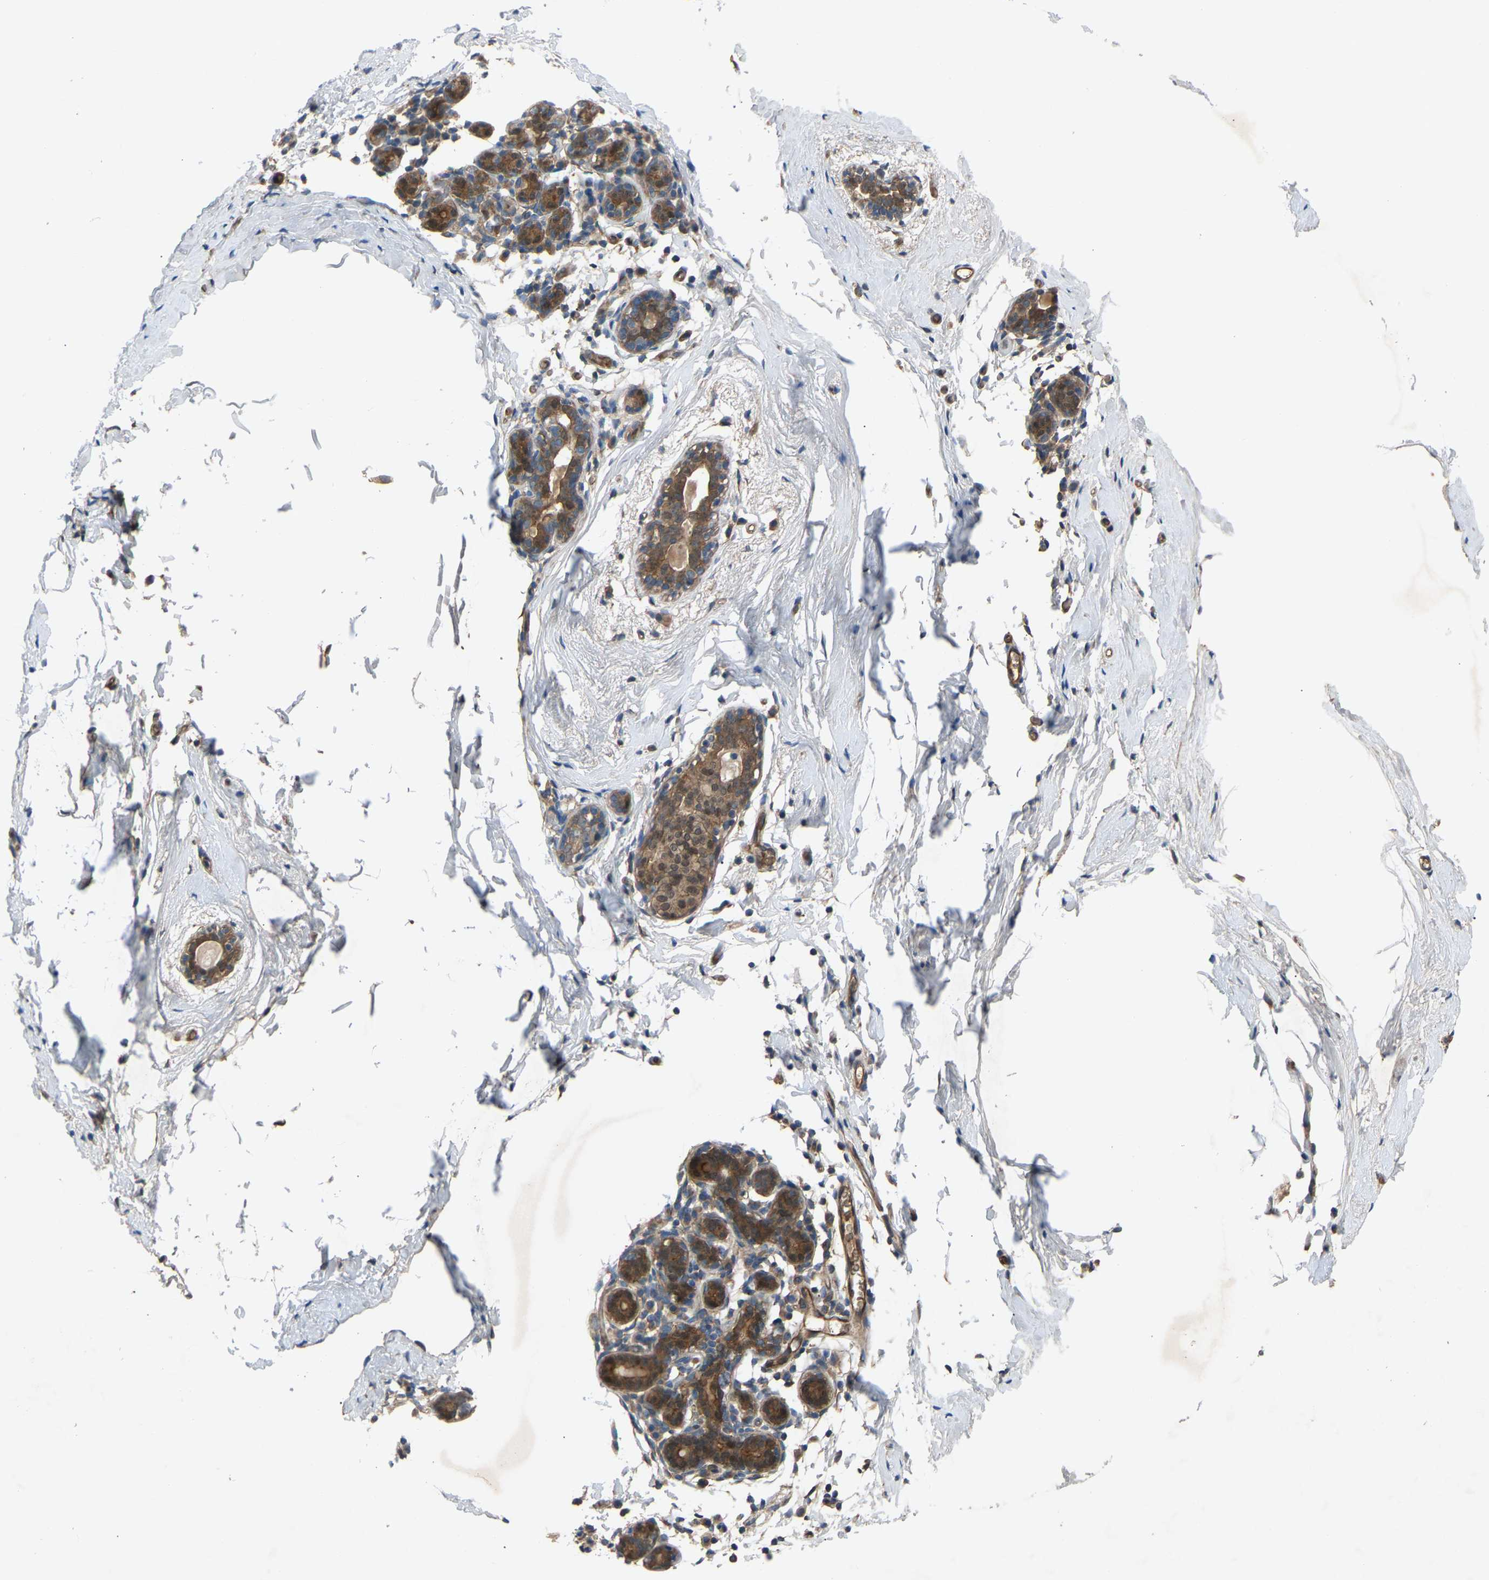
{"staining": {"intensity": "moderate", "quantity": ">75%", "location": "cytoplasmic/membranous"}, "tissue": "breast", "cell_type": "Adipocytes", "image_type": "normal", "snomed": [{"axis": "morphology", "description": "Normal tissue, NOS"}, {"axis": "topography", "description": "Breast"}], "caption": "Normal breast exhibits moderate cytoplasmic/membranous expression in about >75% of adipocytes, visualized by immunohistochemistry.", "gene": "GAS2L1", "patient": {"sex": "female", "age": 62}}